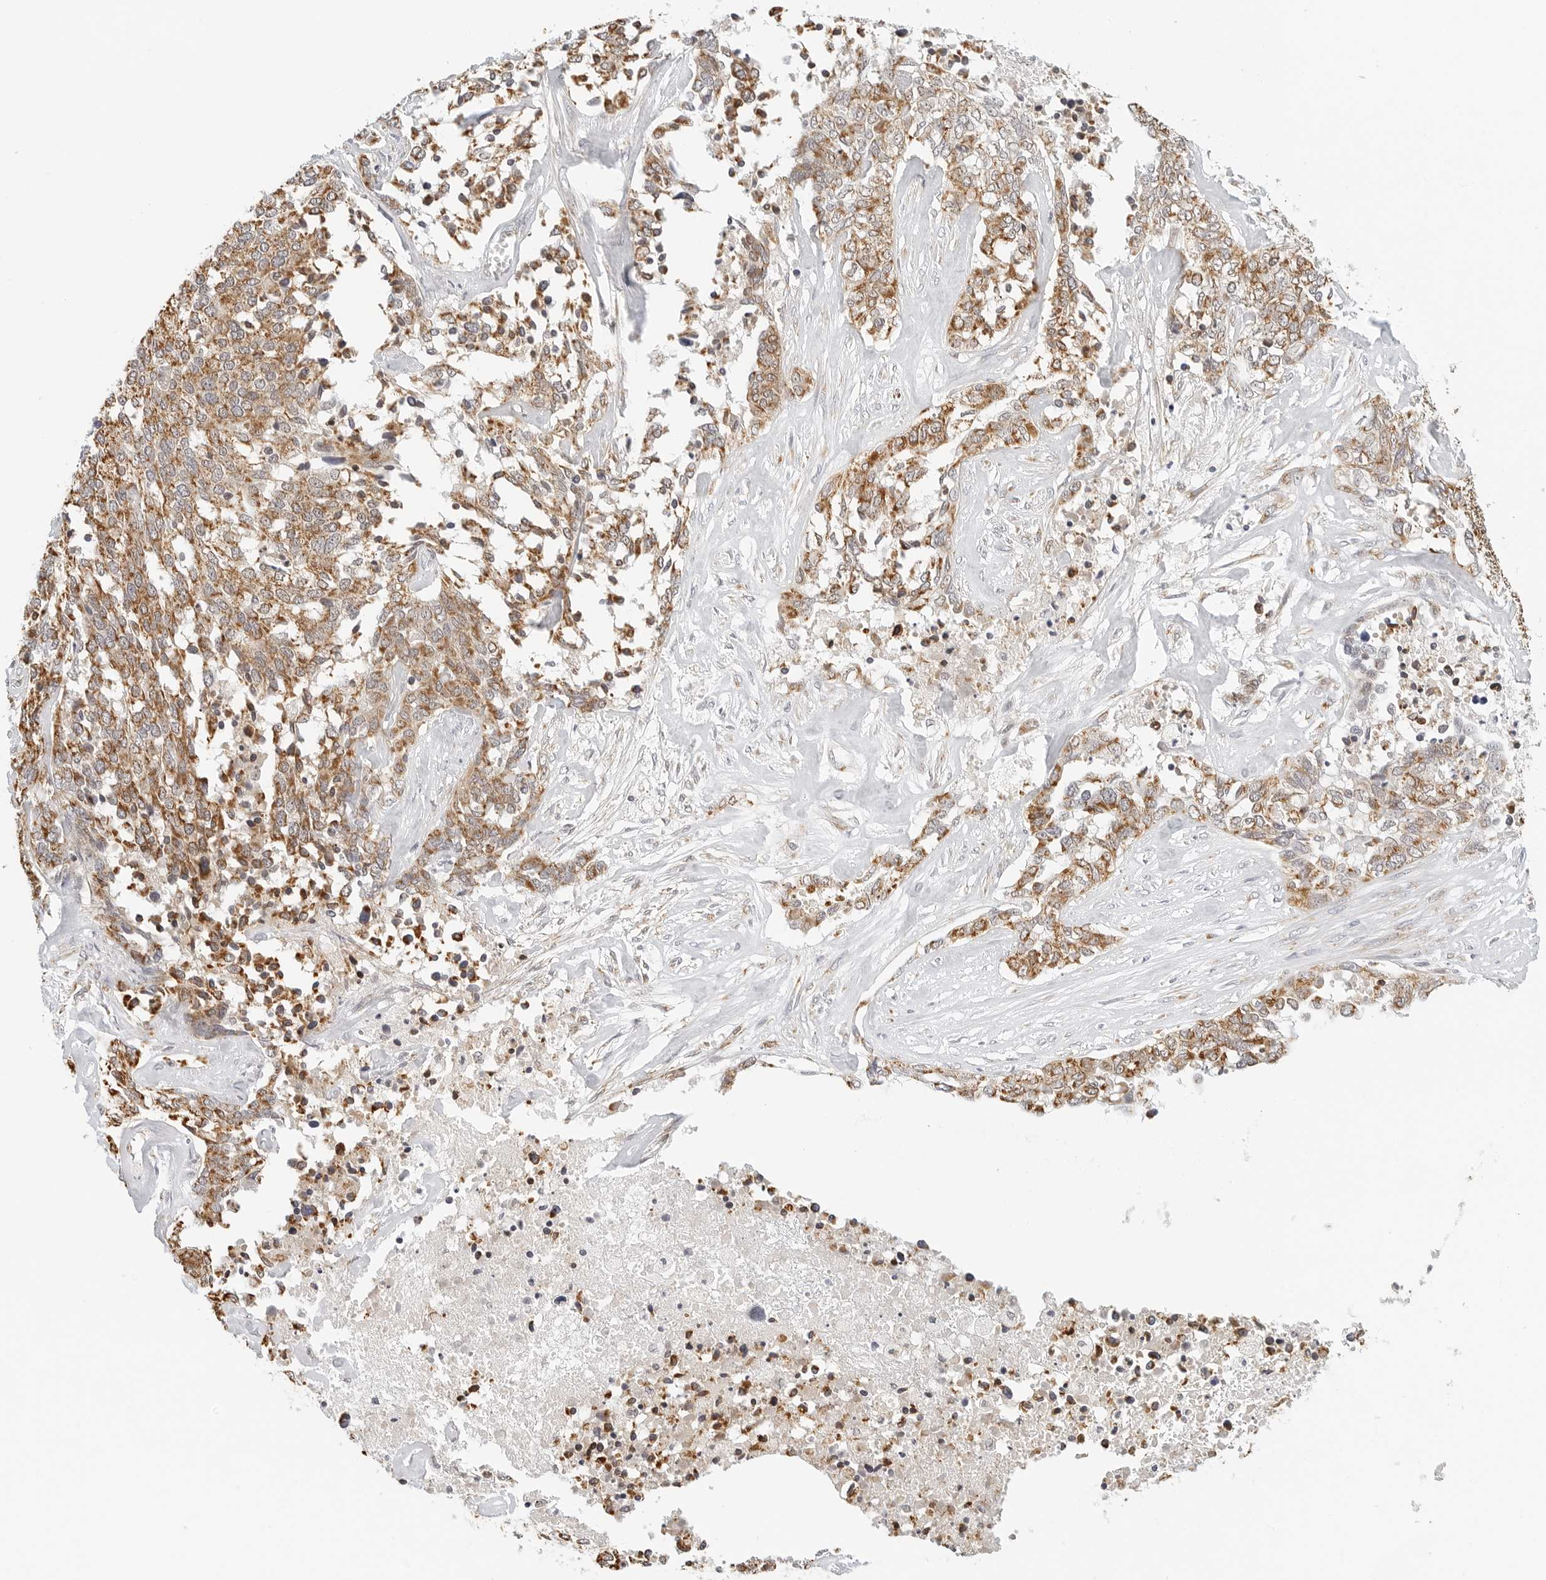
{"staining": {"intensity": "moderate", "quantity": ">75%", "location": "cytoplasmic/membranous"}, "tissue": "ovarian cancer", "cell_type": "Tumor cells", "image_type": "cancer", "snomed": [{"axis": "morphology", "description": "Cystadenocarcinoma, serous, NOS"}, {"axis": "topography", "description": "Ovary"}], "caption": "Protein analysis of ovarian cancer (serous cystadenocarcinoma) tissue shows moderate cytoplasmic/membranous staining in about >75% of tumor cells. Nuclei are stained in blue.", "gene": "ATL1", "patient": {"sex": "female", "age": 44}}